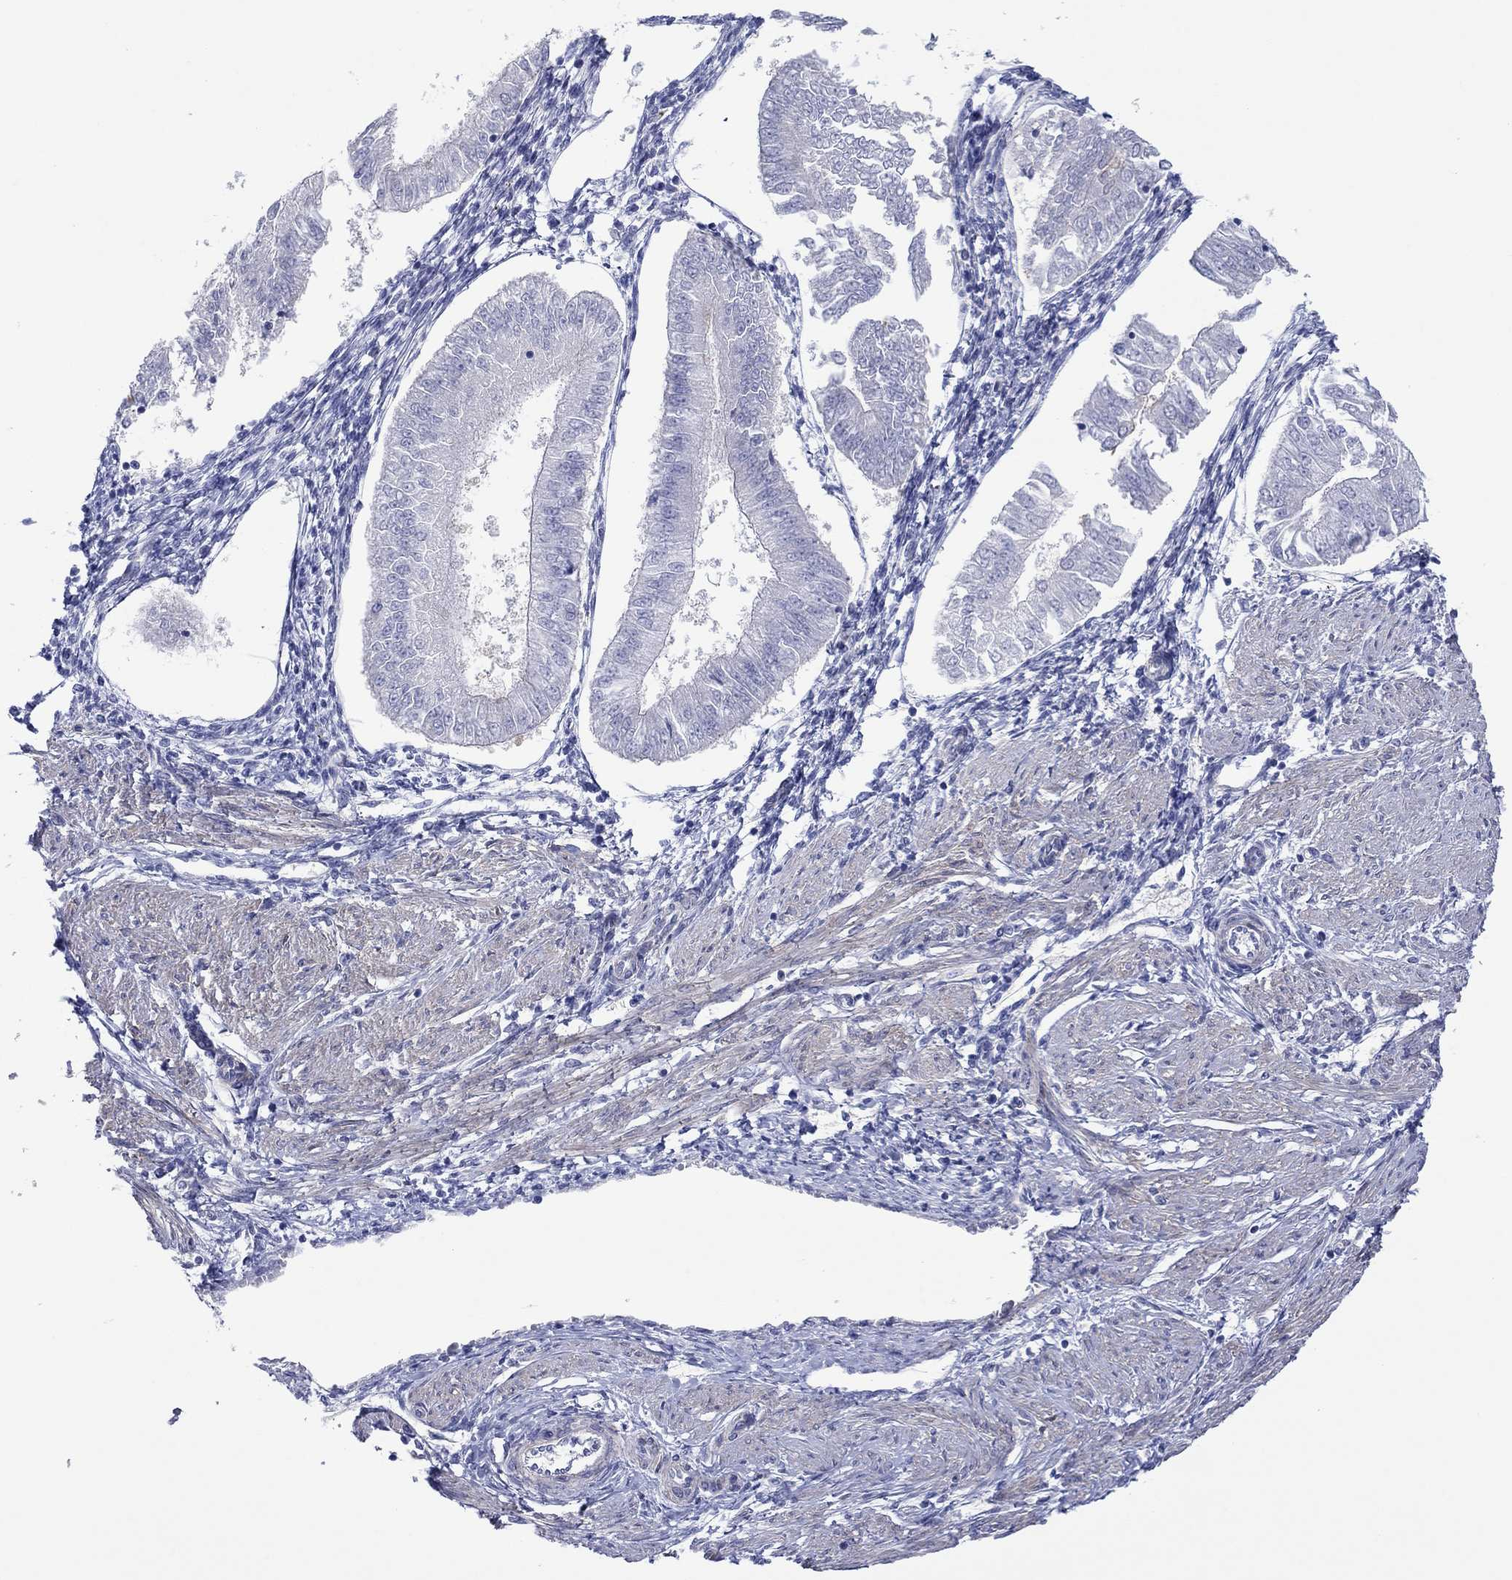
{"staining": {"intensity": "negative", "quantity": "none", "location": "none"}, "tissue": "endometrial cancer", "cell_type": "Tumor cells", "image_type": "cancer", "snomed": [{"axis": "morphology", "description": "Adenocarcinoma, NOS"}, {"axis": "topography", "description": "Endometrium"}], "caption": "Tumor cells show no significant positivity in endometrial adenocarcinoma. Nuclei are stained in blue.", "gene": "TPRN", "patient": {"sex": "female", "age": 53}}